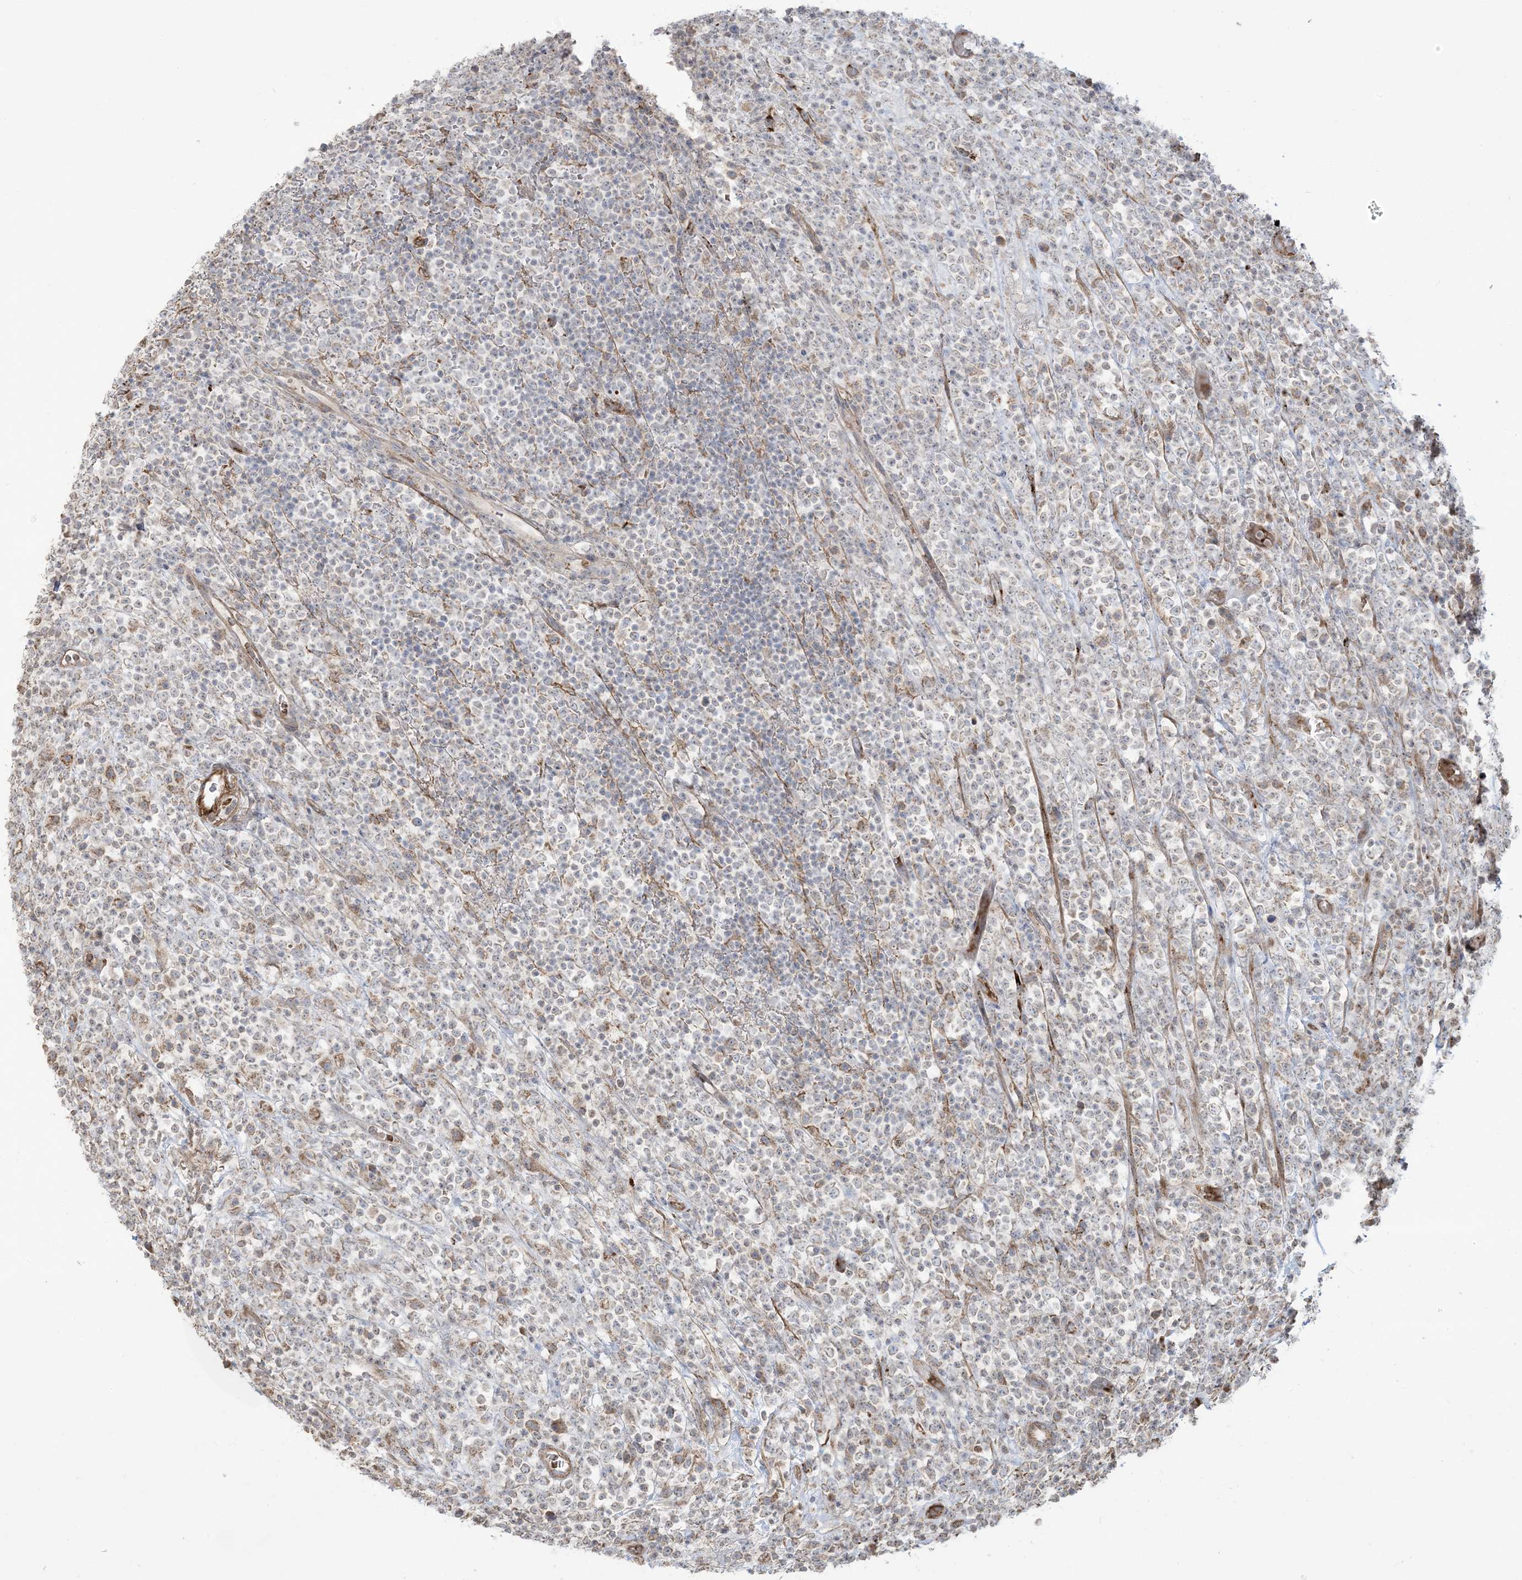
{"staining": {"intensity": "negative", "quantity": "none", "location": "none"}, "tissue": "lymphoma", "cell_type": "Tumor cells", "image_type": "cancer", "snomed": [{"axis": "morphology", "description": "Malignant lymphoma, non-Hodgkin's type, High grade"}, {"axis": "topography", "description": "Colon"}], "caption": "Immunohistochemistry (IHC) of malignant lymphoma, non-Hodgkin's type (high-grade) demonstrates no staining in tumor cells.", "gene": "KLHL18", "patient": {"sex": "female", "age": 53}}